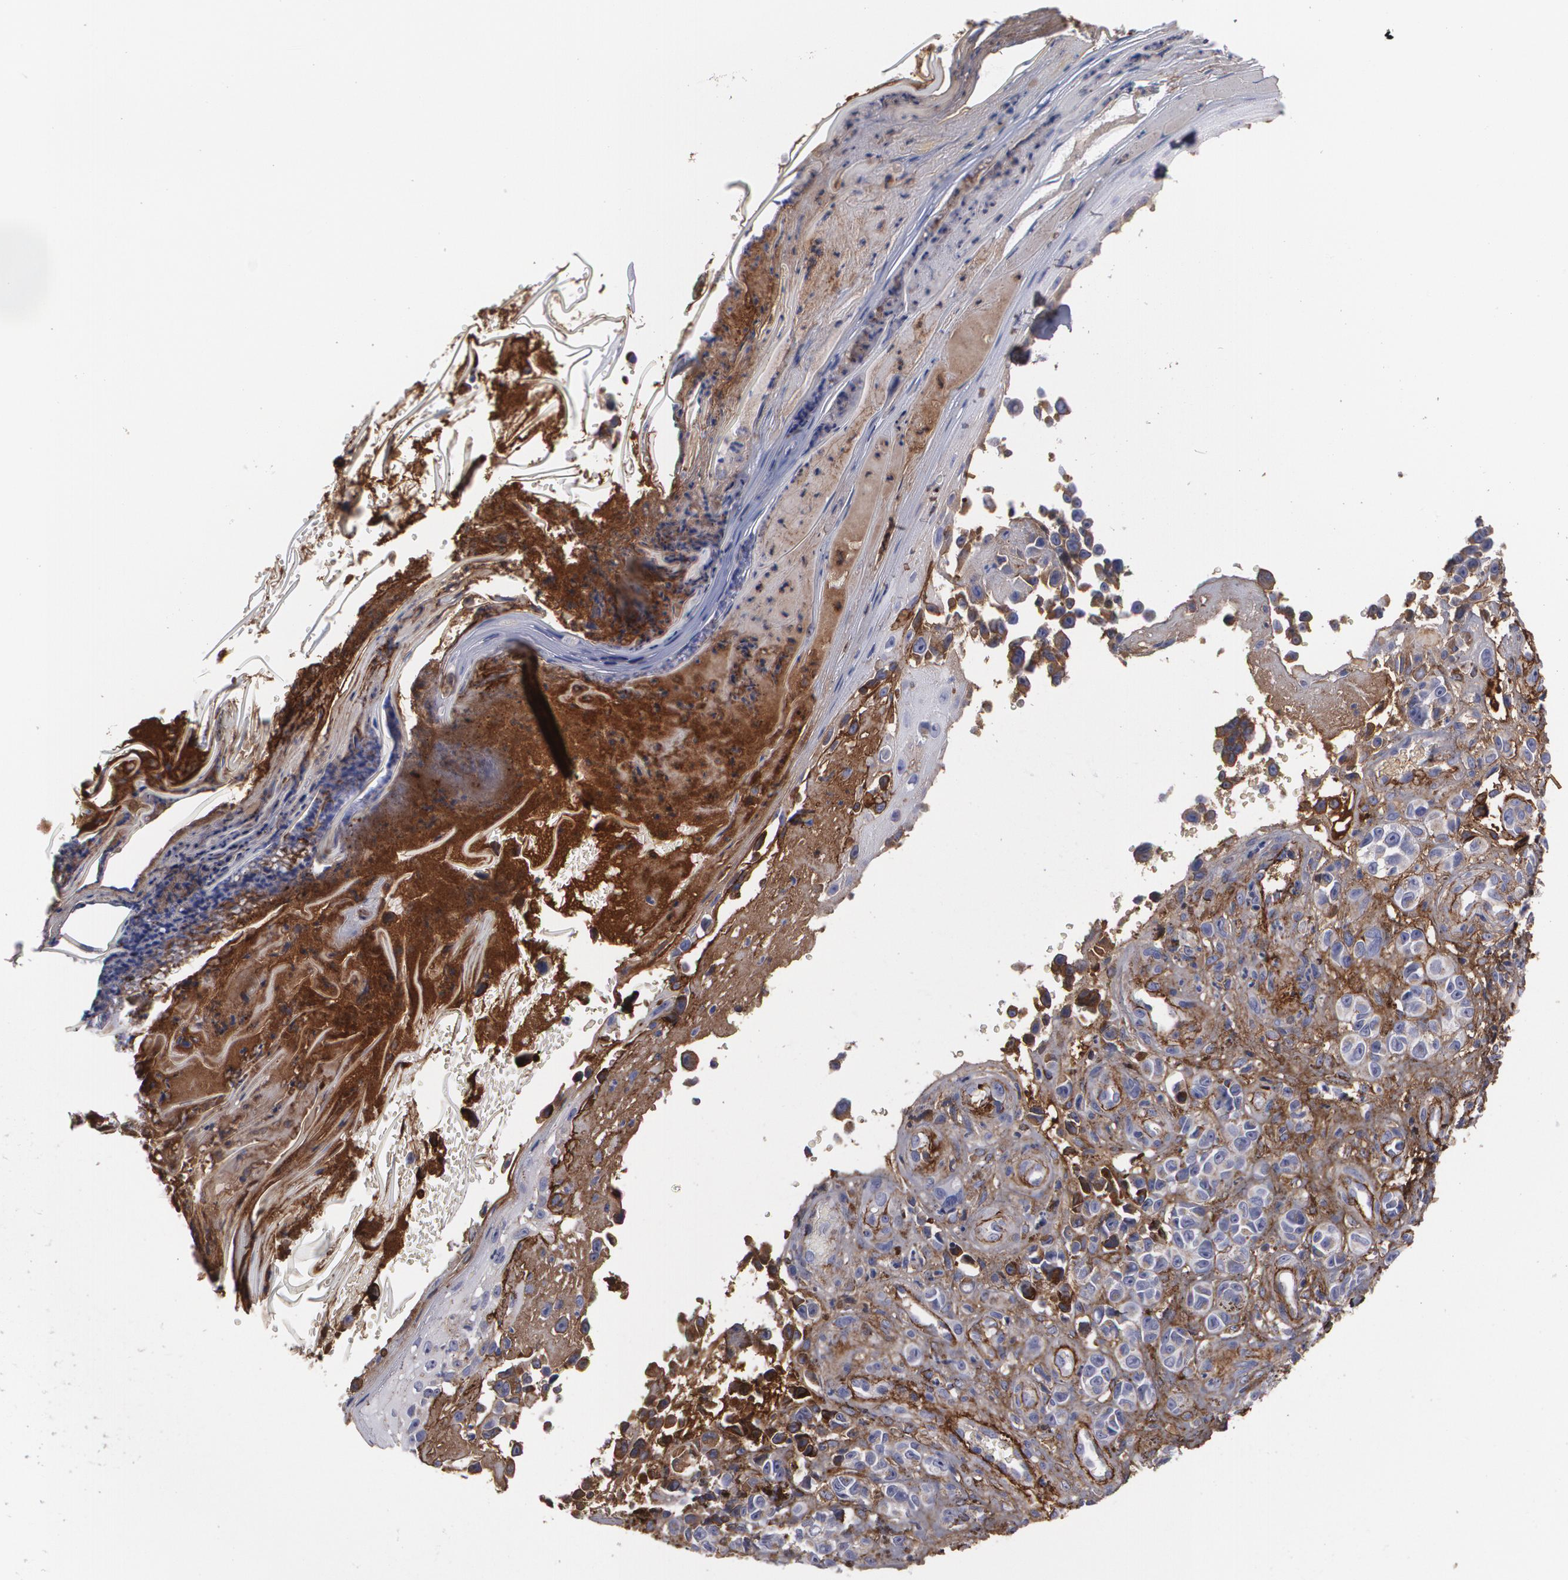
{"staining": {"intensity": "weak", "quantity": ">75%", "location": "cytoplasmic/membranous"}, "tissue": "melanoma", "cell_type": "Tumor cells", "image_type": "cancer", "snomed": [{"axis": "morphology", "description": "Malignant melanoma, NOS"}, {"axis": "topography", "description": "Skin"}], "caption": "Malignant melanoma tissue exhibits weak cytoplasmic/membranous expression in about >75% of tumor cells, visualized by immunohistochemistry.", "gene": "FBLN1", "patient": {"sex": "female", "age": 82}}